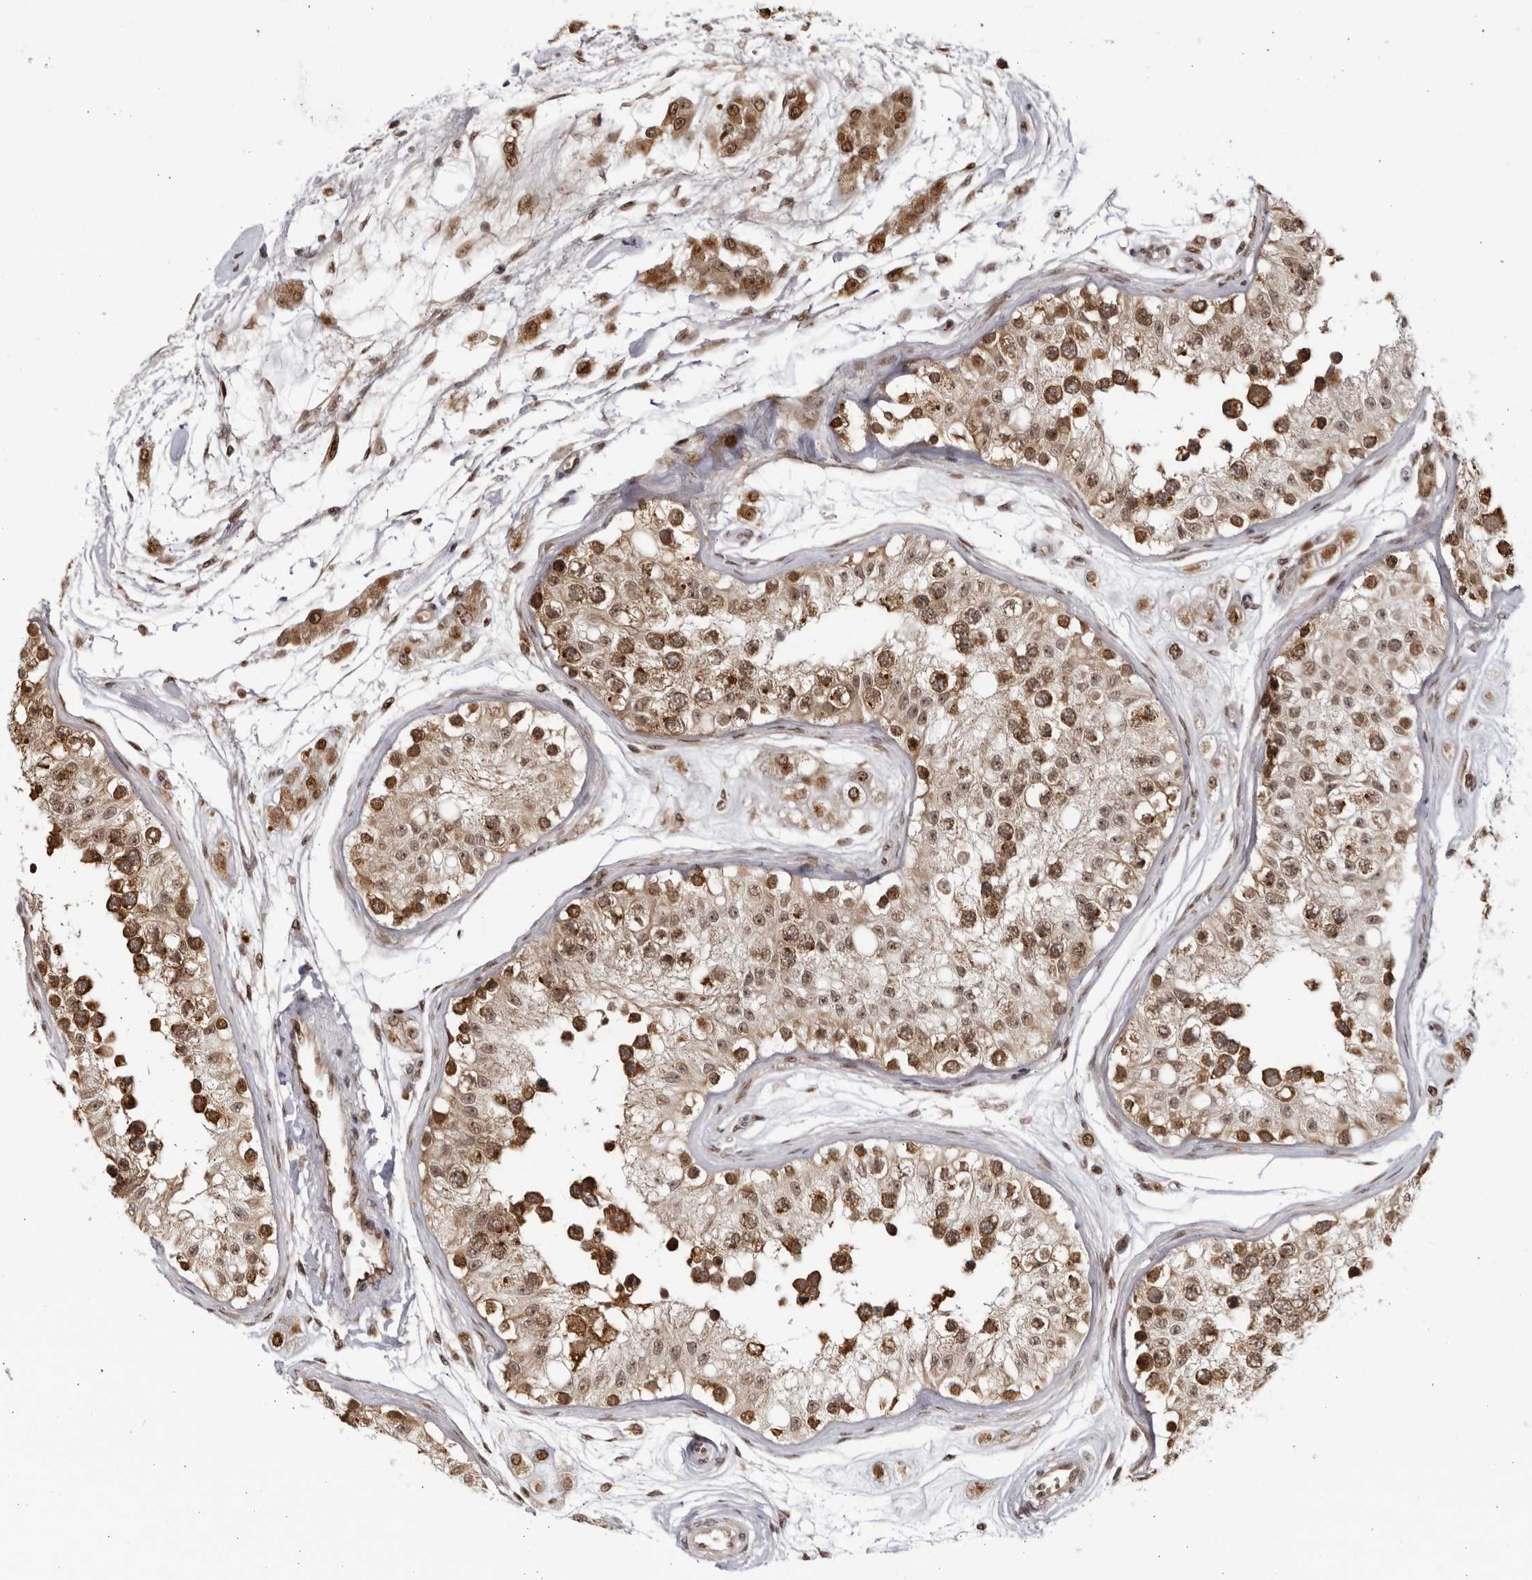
{"staining": {"intensity": "moderate", "quantity": ">75%", "location": "cytoplasmic/membranous,nuclear"}, "tissue": "testis", "cell_type": "Cells in seminiferous ducts", "image_type": "normal", "snomed": [{"axis": "morphology", "description": "Normal tissue, NOS"}, {"axis": "morphology", "description": "Adenocarcinoma, metastatic, NOS"}, {"axis": "topography", "description": "Testis"}], "caption": "The micrograph exhibits staining of benign testis, revealing moderate cytoplasmic/membranous,nuclear protein positivity (brown color) within cells in seminiferous ducts.", "gene": "RASGEF1C", "patient": {"sex": "male", "age": 26}}